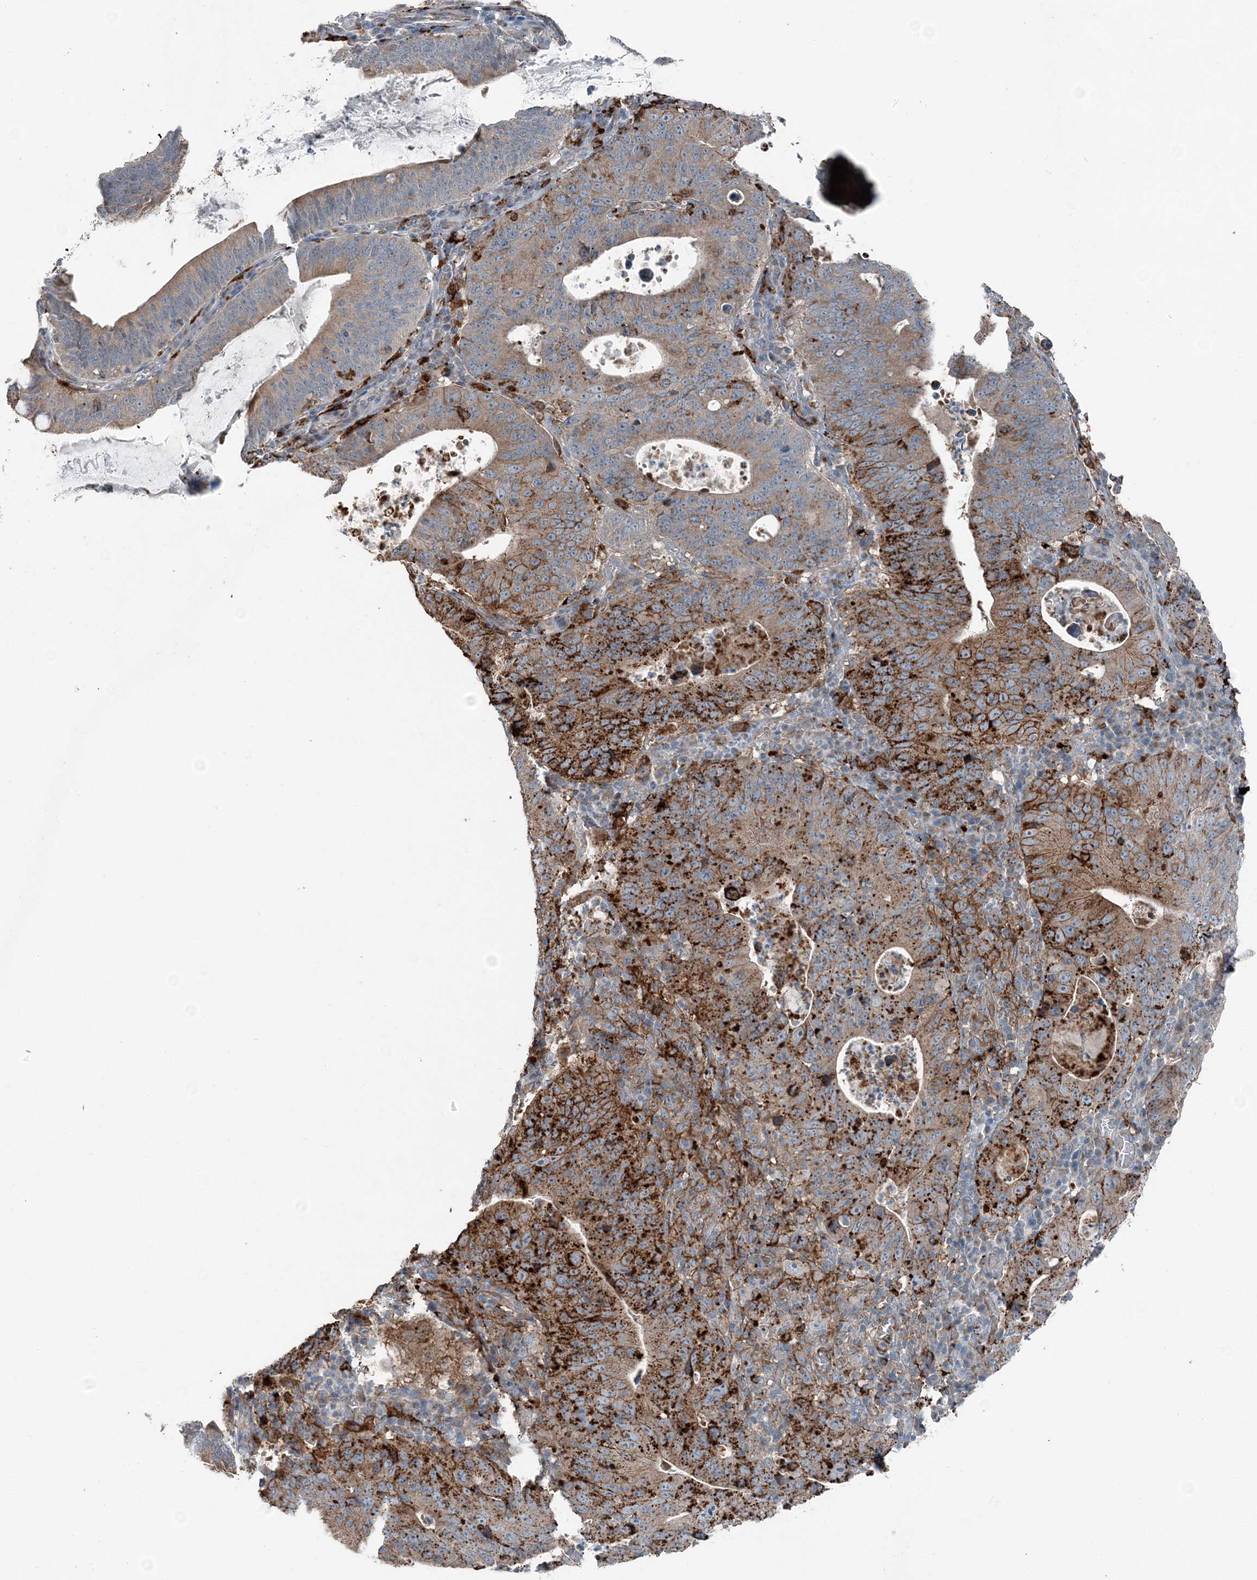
{"staining": {"intensity": "strong", "quantity": "25%-75%", "location": "cytoplasmic/membranous"}, "tissue": "stomach cancer", "cell_type": "Tumor cells", "image_type": "cancer", "snomed": [{"axis": "morphology", "description": "Adenocarcinoma, NOS"}, {"axis": "topography", "description": "Stomach"}], "caption": "IHC of adenocarcinoma (stomach) demonstrates high levels of strong cytoplasmic/membranous positivity in about 25%-75% of tumor cells.", "gene": "KY", "patient": {"sex": "male", "age": 59}}